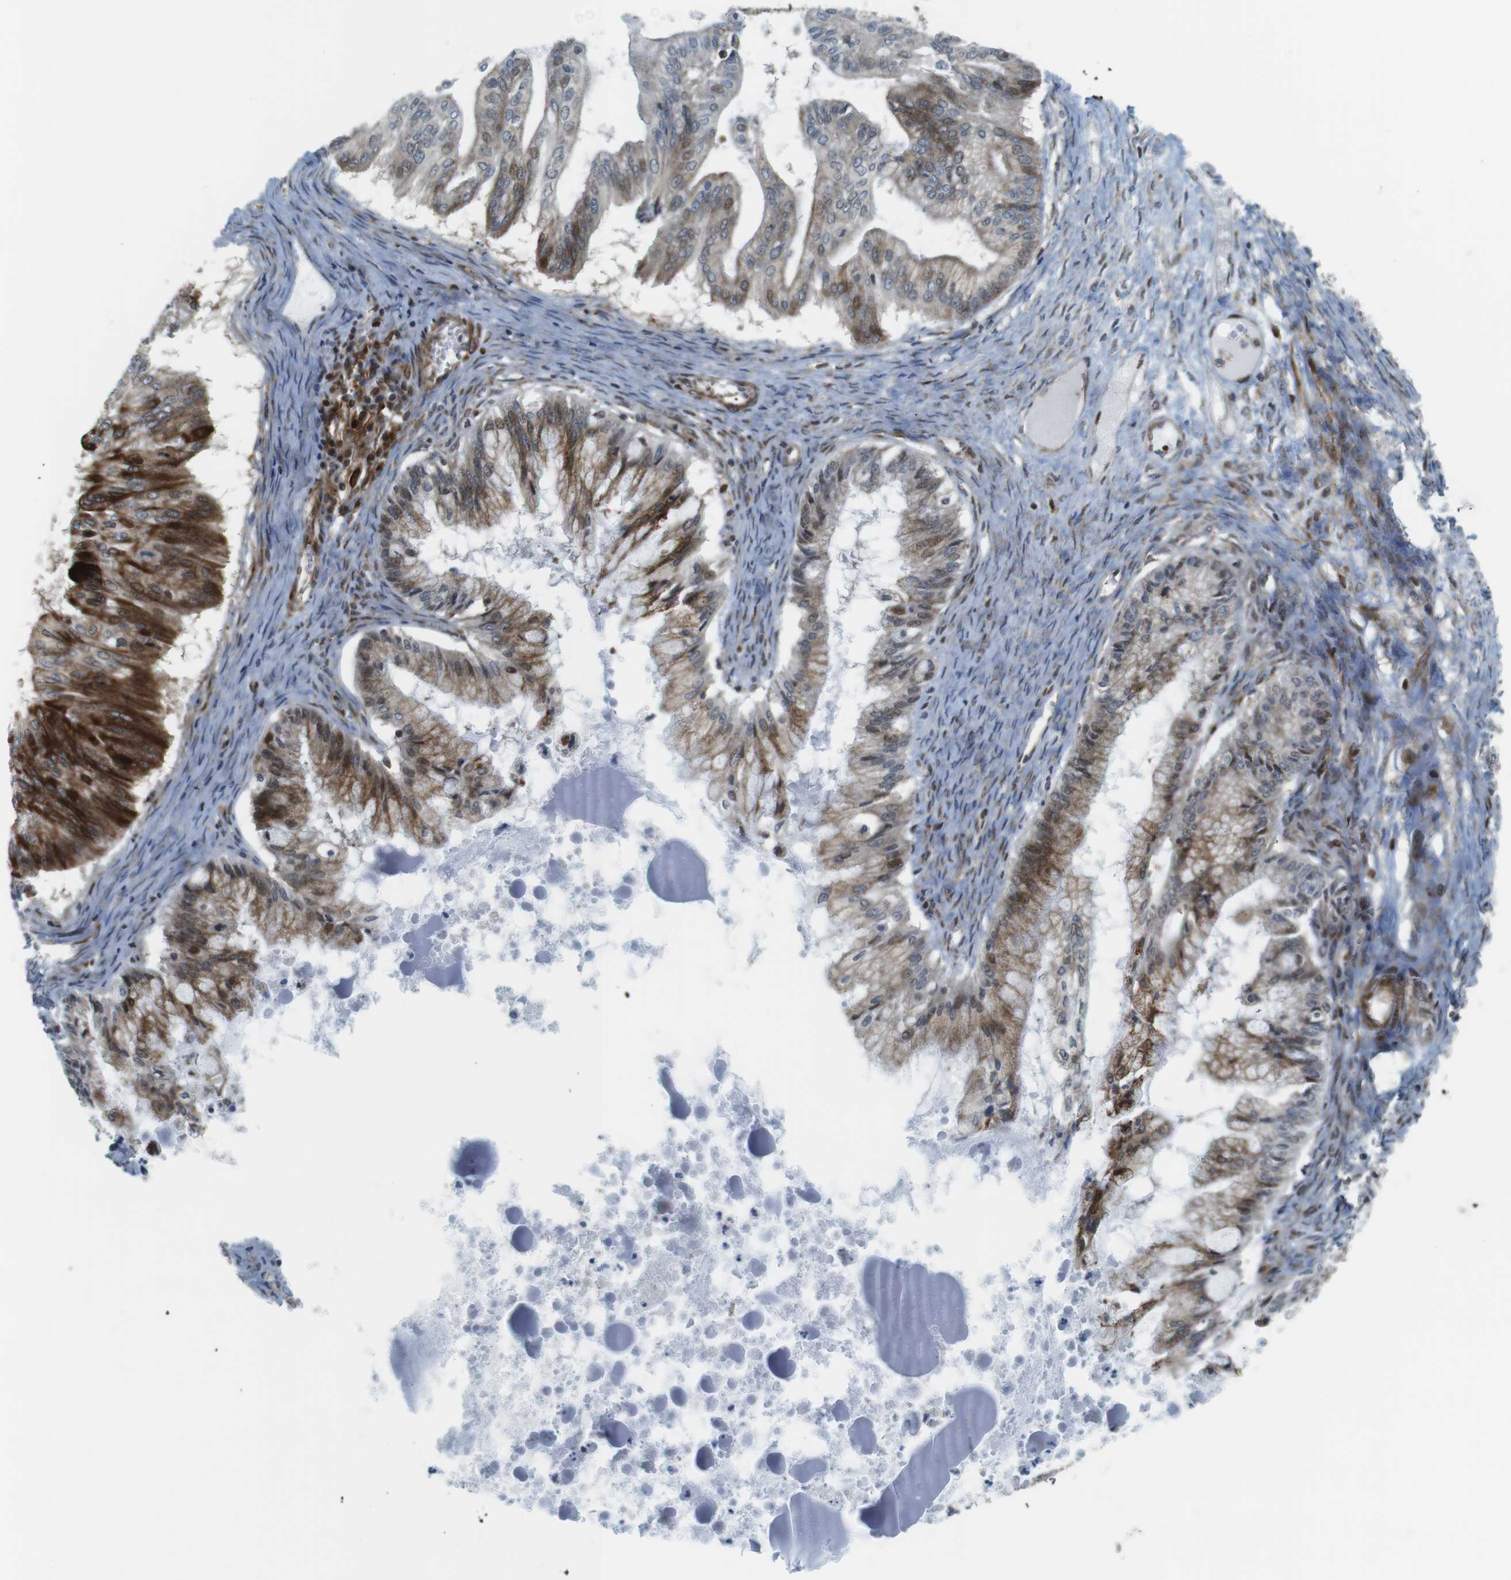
{"staining": {"intensity": "strong", "quantity": "<25%", "location": "cytoplasmic/membranous,nuclear"}, "tissue": "ovarian cancer", "cell_type": "Tumor cells", "image_type": "cancer", "snomed": [{"axis": "morphology", "description": "Cystadenocarcinoma, mucinous, NOS"}, {"axis": "topography", "description": "Ovary"}], "caption": "Approximately <25% of tumor cells in human ovarian cancer (mucinous cystadenocarcinoma) exhibit strong cytoplasmic/membranous and nuclear protein expression as visualized by brown immunohistochemical staining.", "gene": "CUL7", "patient": {"sex": "female", "age": 57}}